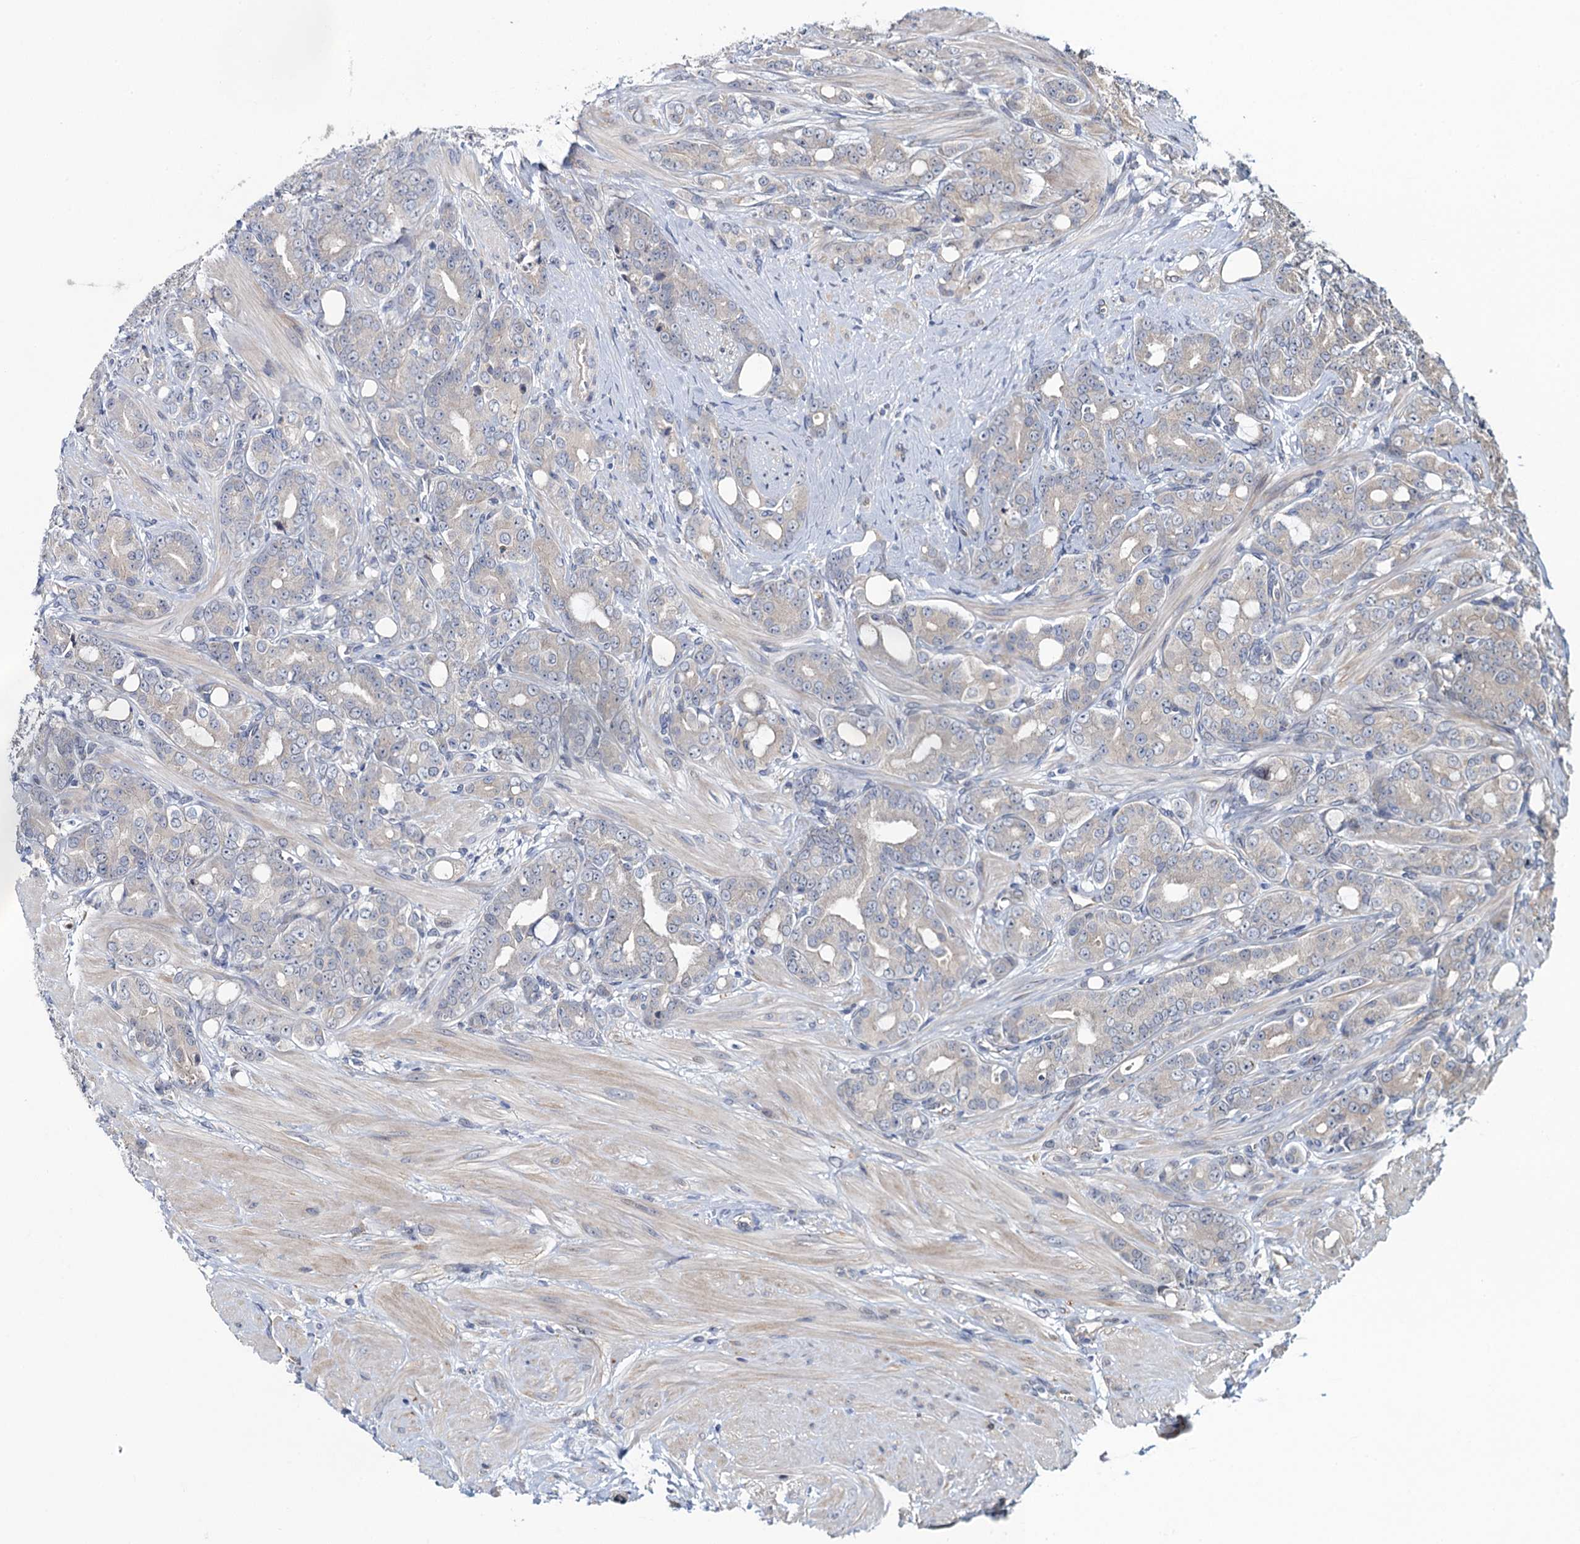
{"staining": {"intensity": "negative", "quantity": "none", "location": "none"}, "tissue": "prostate cancer", "cell_type": "Tumor cells", "image_type": "cancer", "snomed": [{"axis": "morphology", "description": "Adenocarcinoma, High grade"}, {"axis": "topography", "description": "Prostate"}], "caption": "Immunohistochemistry photomicrograph of neoplastic tissue: human adenocarcinoma (high-grade) (prostate) stained with DAB reveals no significant protein staining in tumor cells.", "gene": "EVX2", "patient": {"sex": "male", "age": 62}}